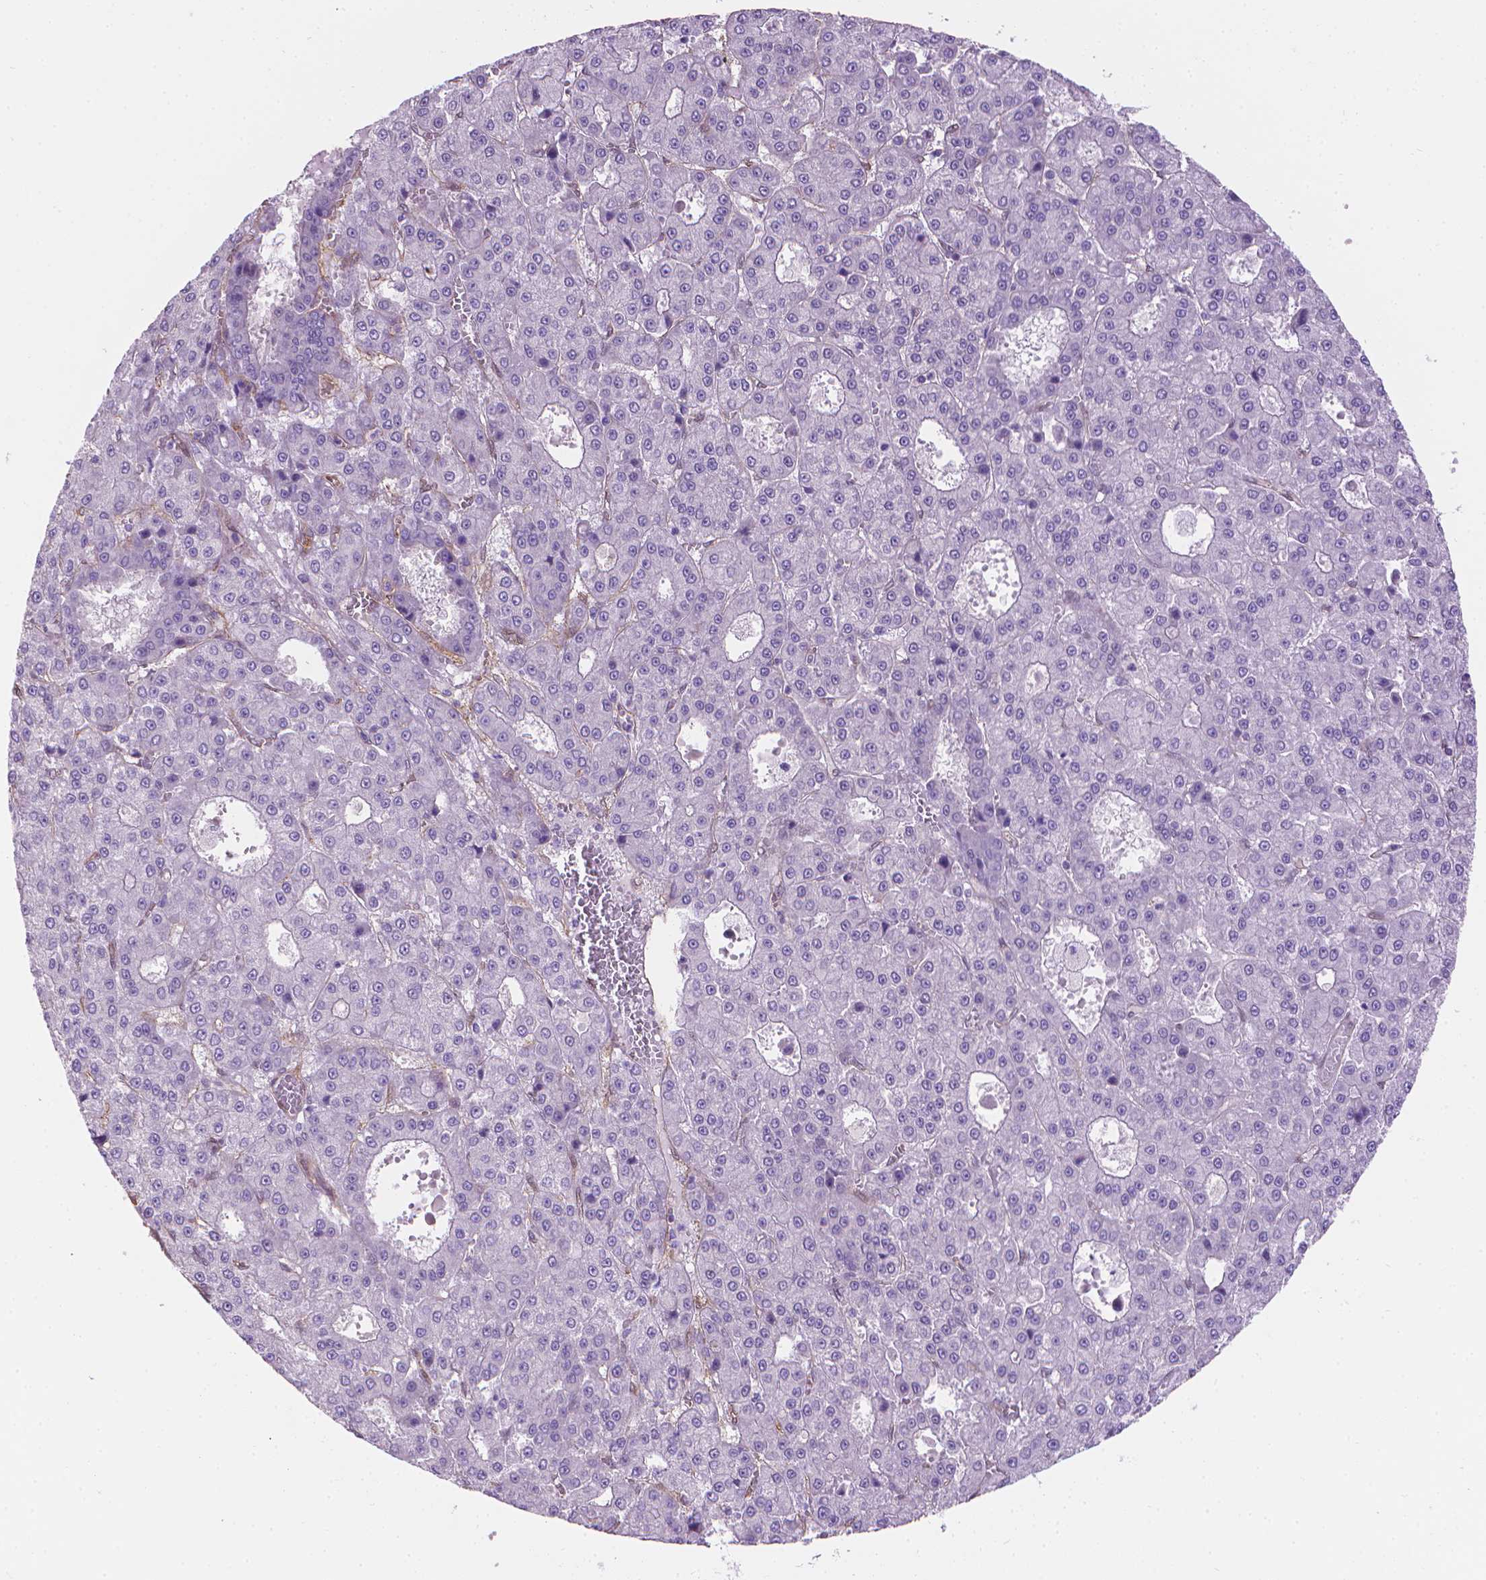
{"staining": {"intensity": "negative", "quantity": "none", "location": "none"}, "tissue": "liver cancer", "cell_type": "Tumor cells", "image_type": "cancer", "snomed": [{"axis": "morphology", "description": "Carcinoma, Hepatocellular, NOS"}, {"axis": "topography", "description": "Liver"}], "caption": "The micrograph exhibits no staining of tumor cells in hepatocellular carcinoma (liver).", "gene": "CLIC4", "patient": {"sex": "male", "age": 70}}